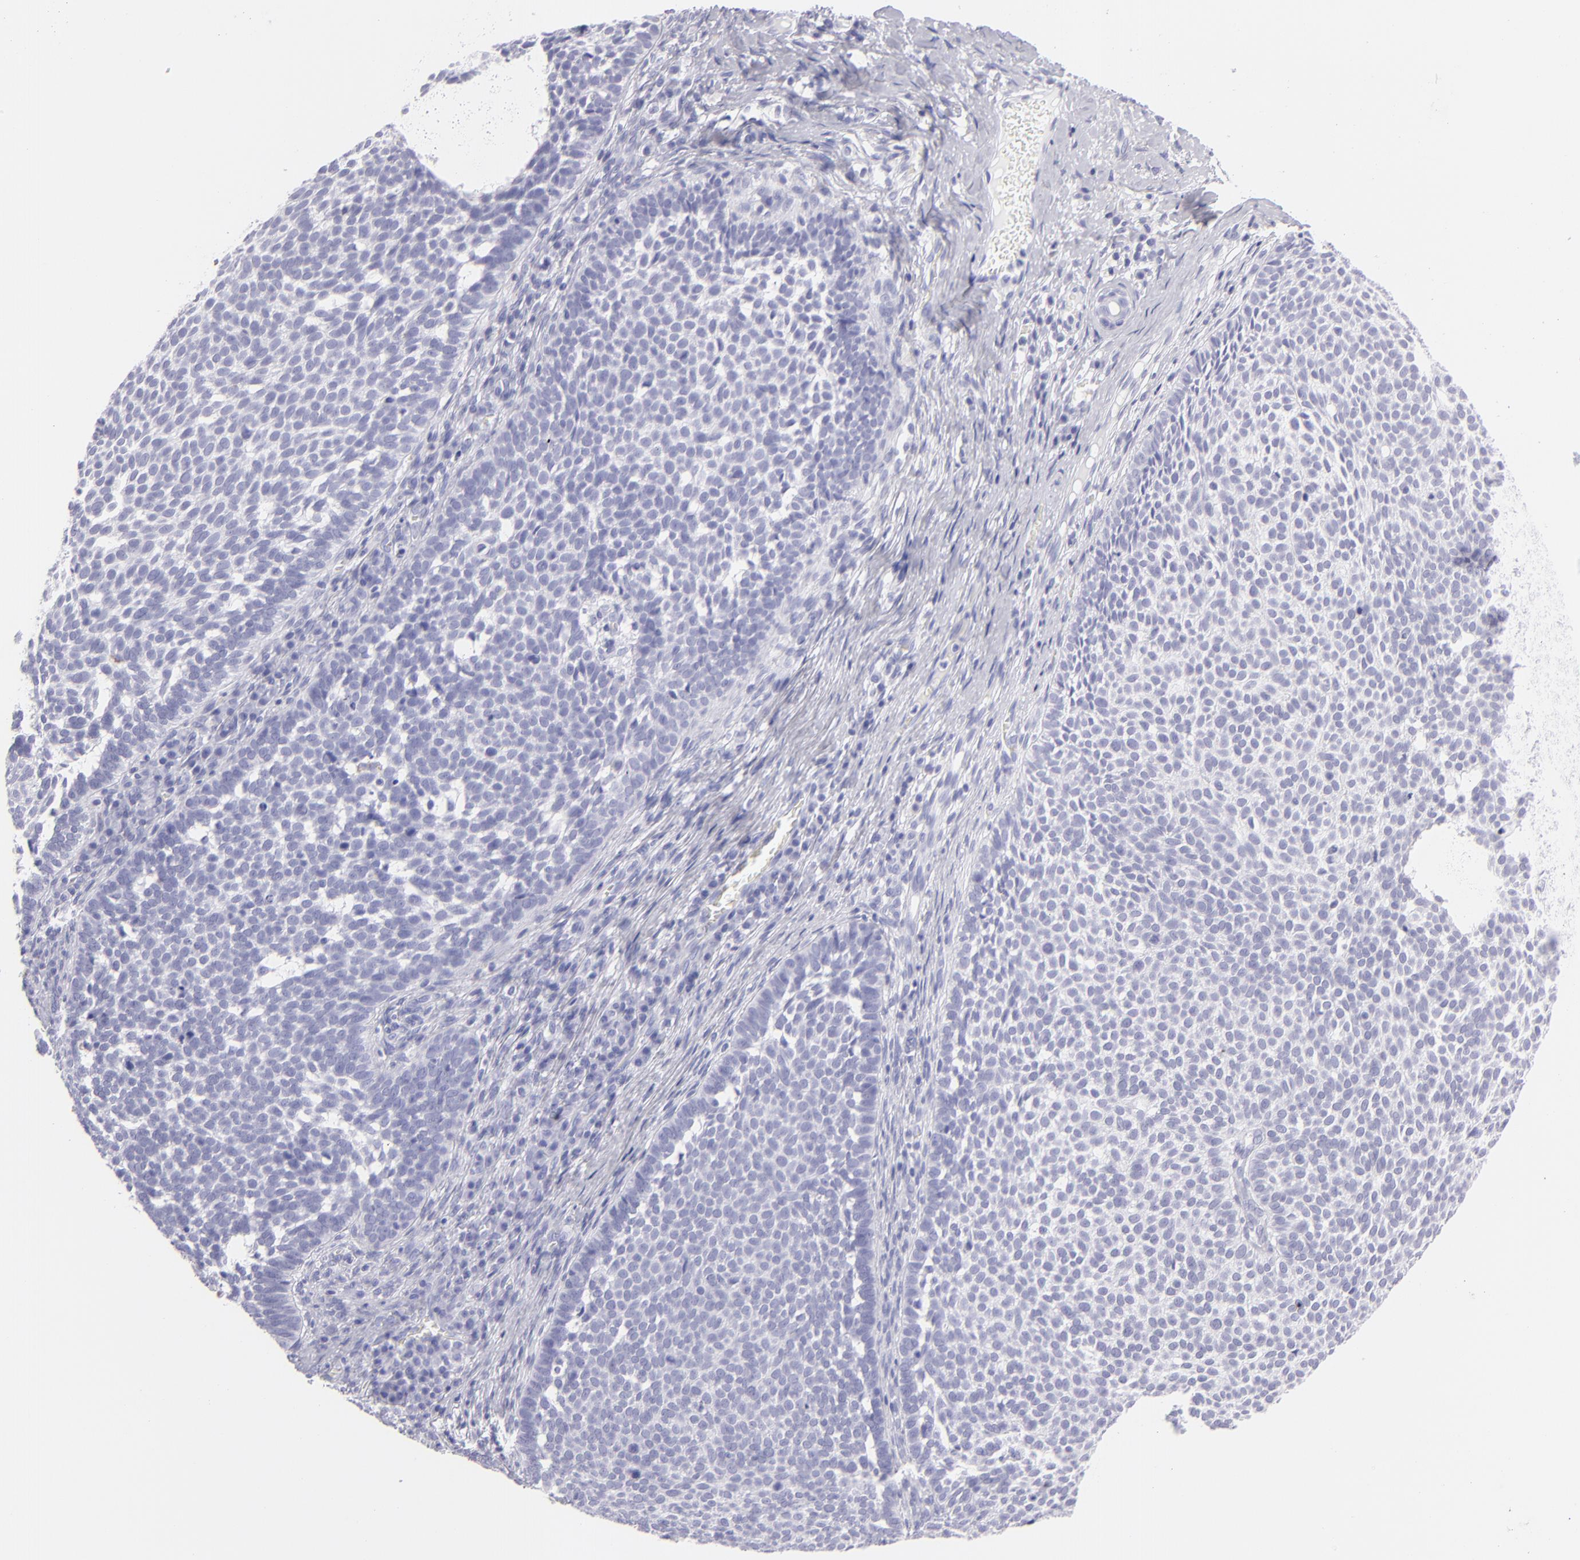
{"staining": {"intensity": "negative", "quantity": "none", "location": "none"}, "tissue": "skin cancer", "cell_type": "Tumor cells", "image_type": "cancer", "snomed": [{"axis": "morphology", "description": "Basal cell carcinoma"}, {"axis": "topography", "description": "Skin"}], "caption": "A micrograph of human basal cell carcinoma (skin) is negative for staining in tumor cells.", "gene": "PVALB", "patient": {"sex": "male", "age": 63}}